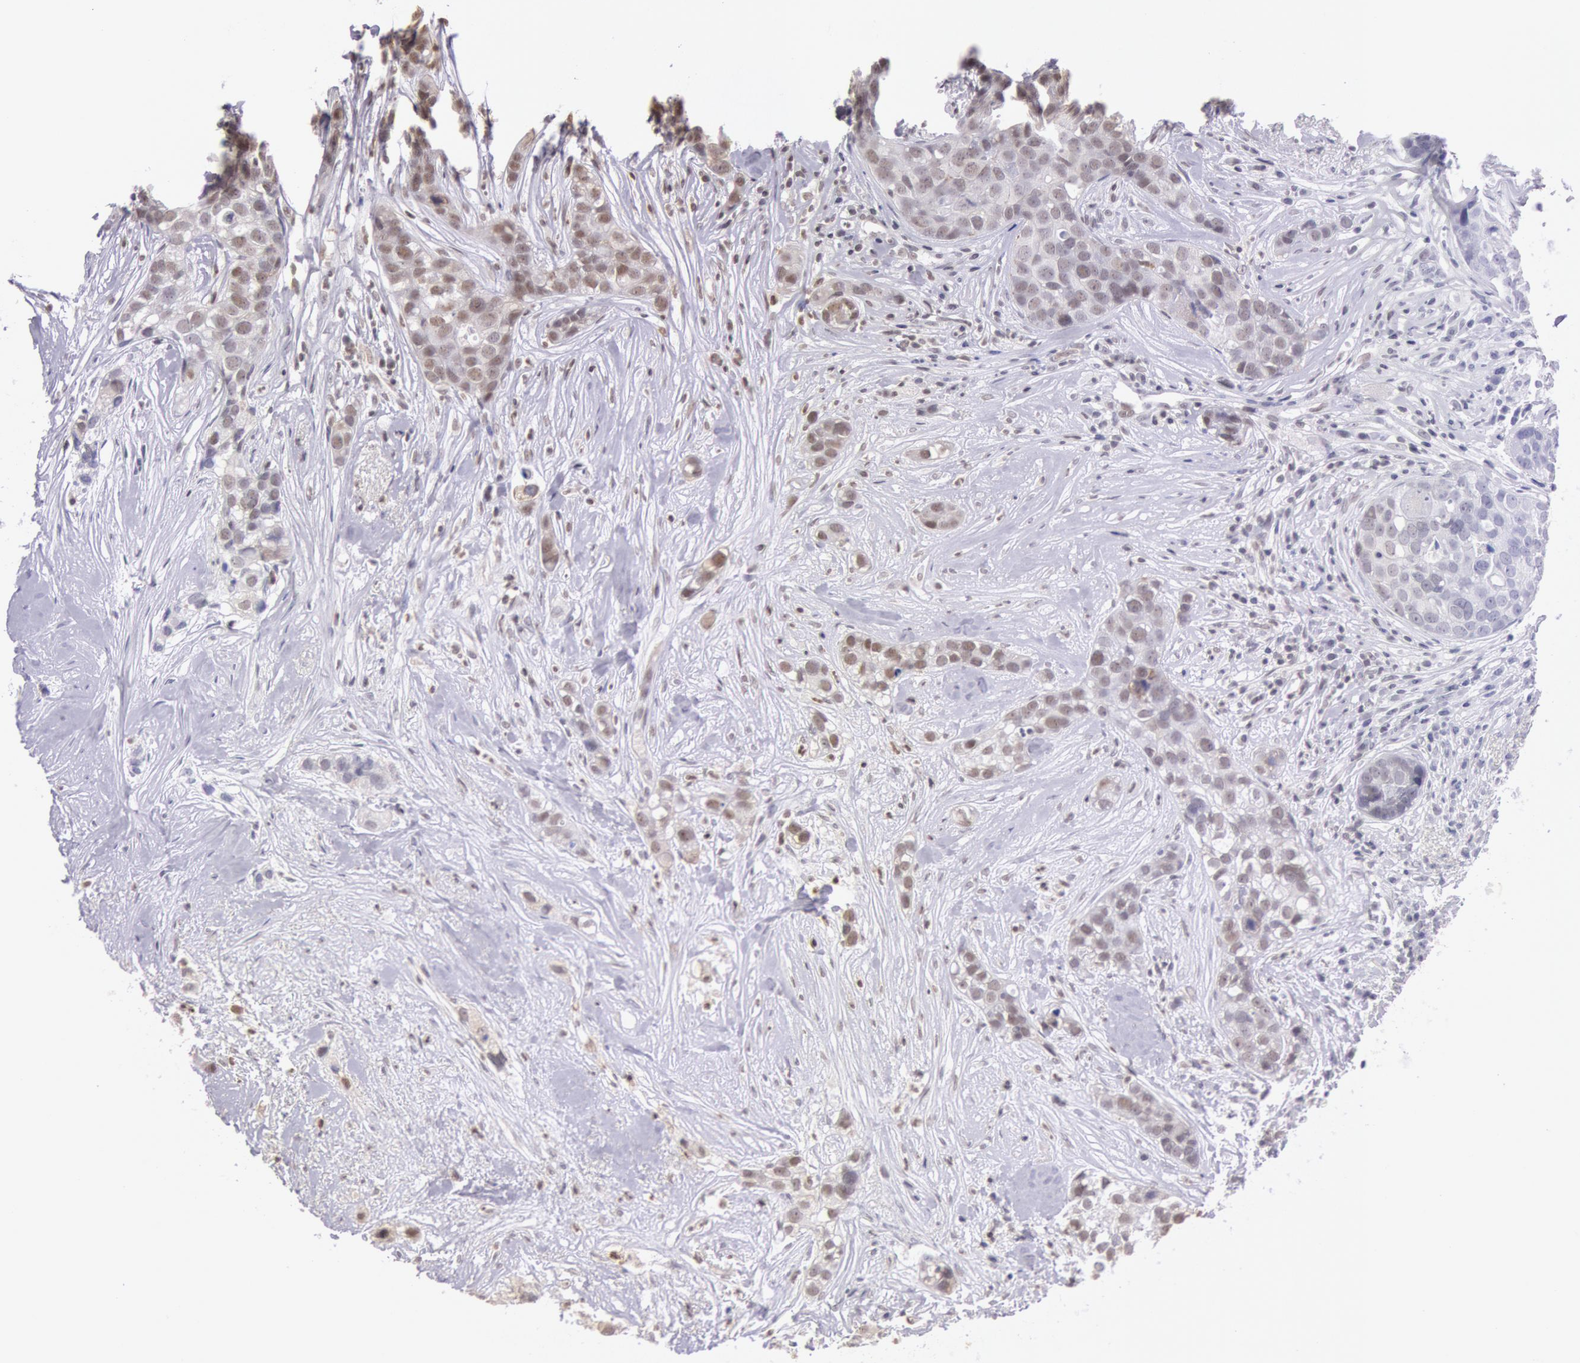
{"staining": {"intensity": "moderate", "quantity": "<25%", "location": "nuclear"}, "tissue": "breast cancer", "cell_type": "Tumor cells", "image_type": "cancer", "snomed": [{"axis": "morphology", "description": "Duct carcinoma"}, {"axis": "topography", "description": "Breast"}], "caption": "The photomicrograph displays a brown stain indicating the presence of a protein in the nuclear of tumor cells in invasive ductal carcinoma (breast). The staining was performed using DAB, with brown indicating positive protein expression. Nuclei are stained blue with hematoxylin.", "gene": "HIF1A", "patient": {"sex": "female", "age": 91}}